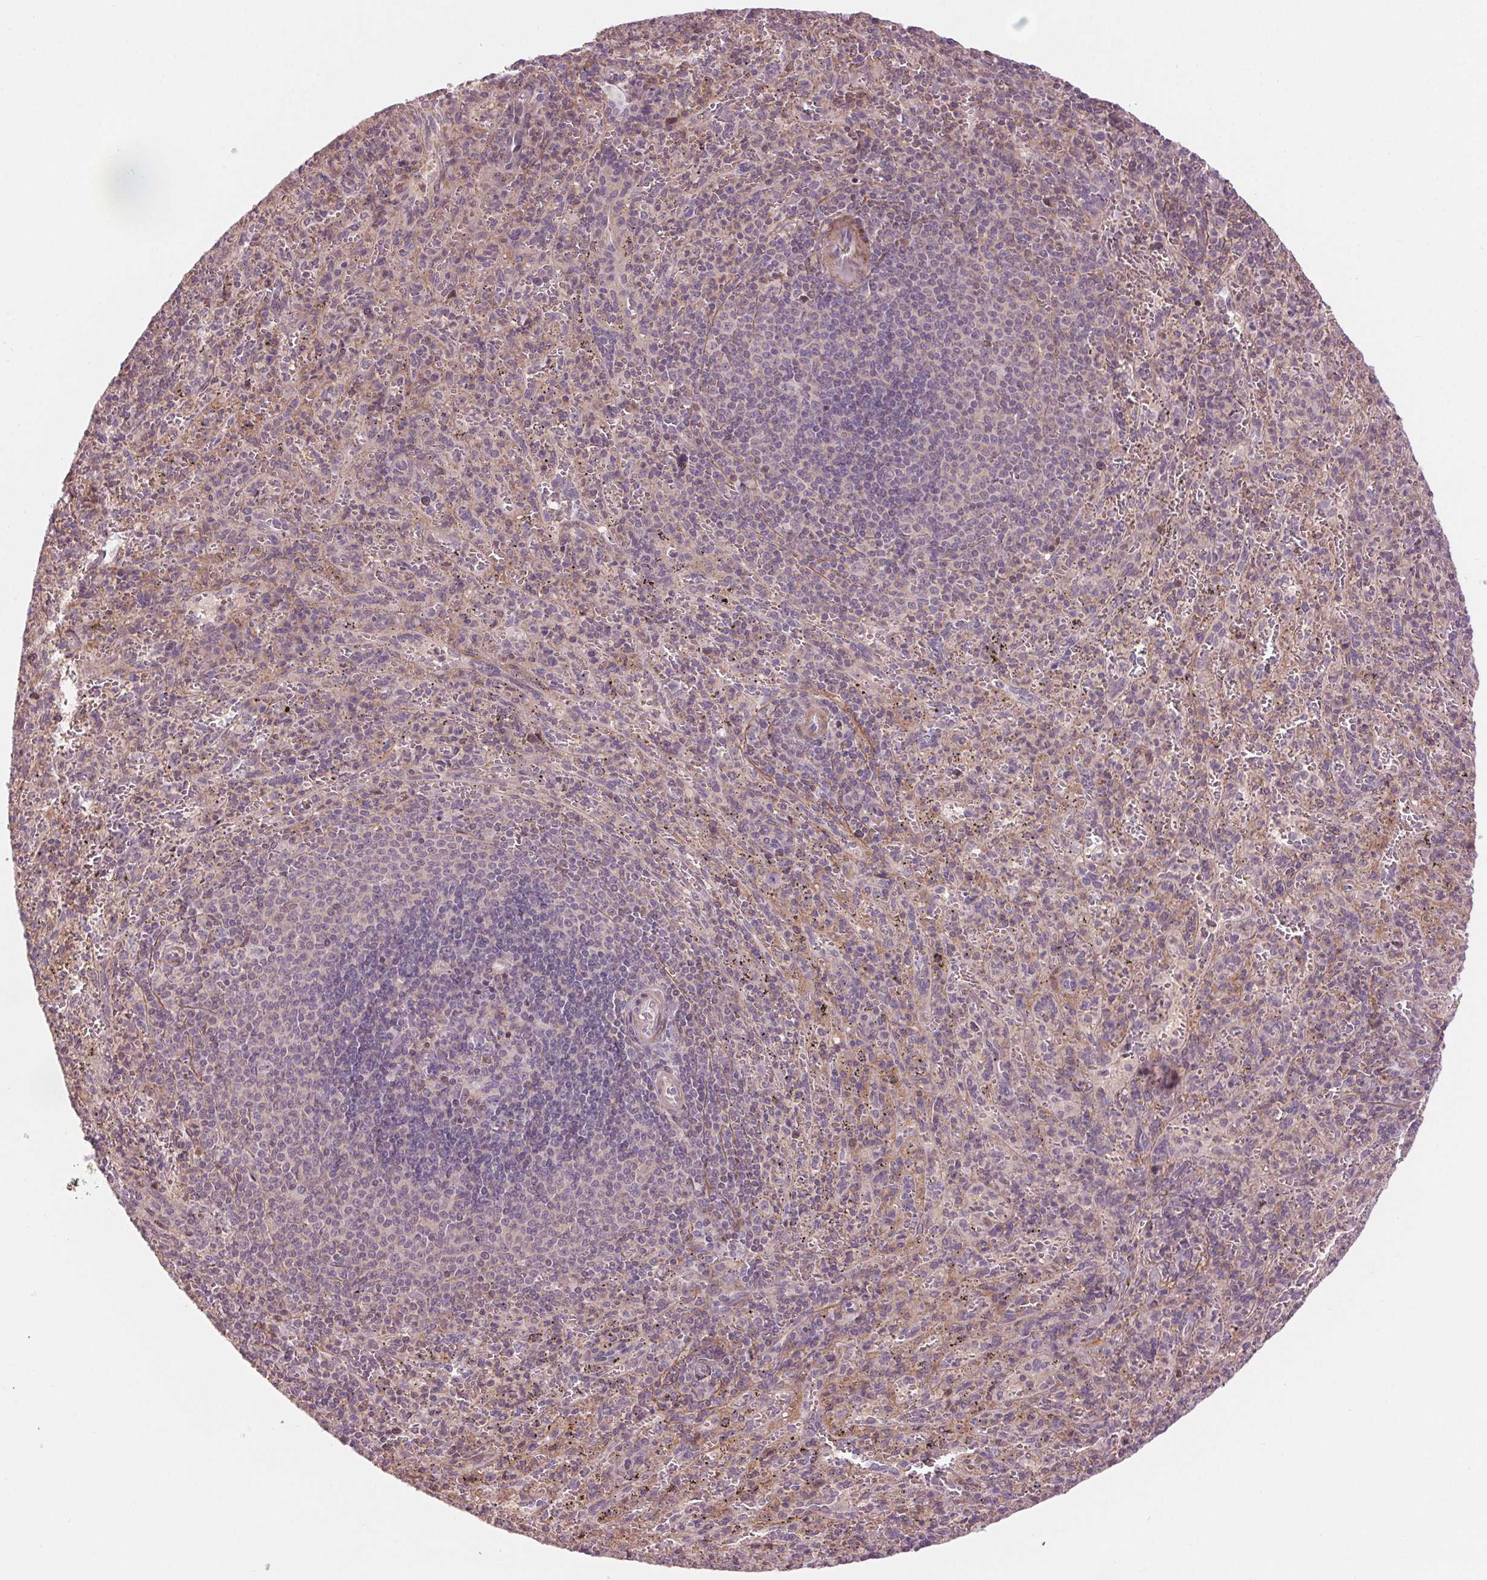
{"staining": {"intensity": "negative", "quantity": "none", "location": "none"}, "tissue": "spleen", "cell_type": "Cells in red pulp", "image_type": "normal", "snomed": [{"axis": "morphology", "description": "Normal tissue, NOS"}, {"axis": "topography", "description": "Spleen"}], "caption": "This is an immunohistochemistry (IHC) histopathology image of unremarkable human spleen. There is no expression in cells in red pulp.", "gene": "HHLA2", "patient": {"sex": "male", "age": 57}}